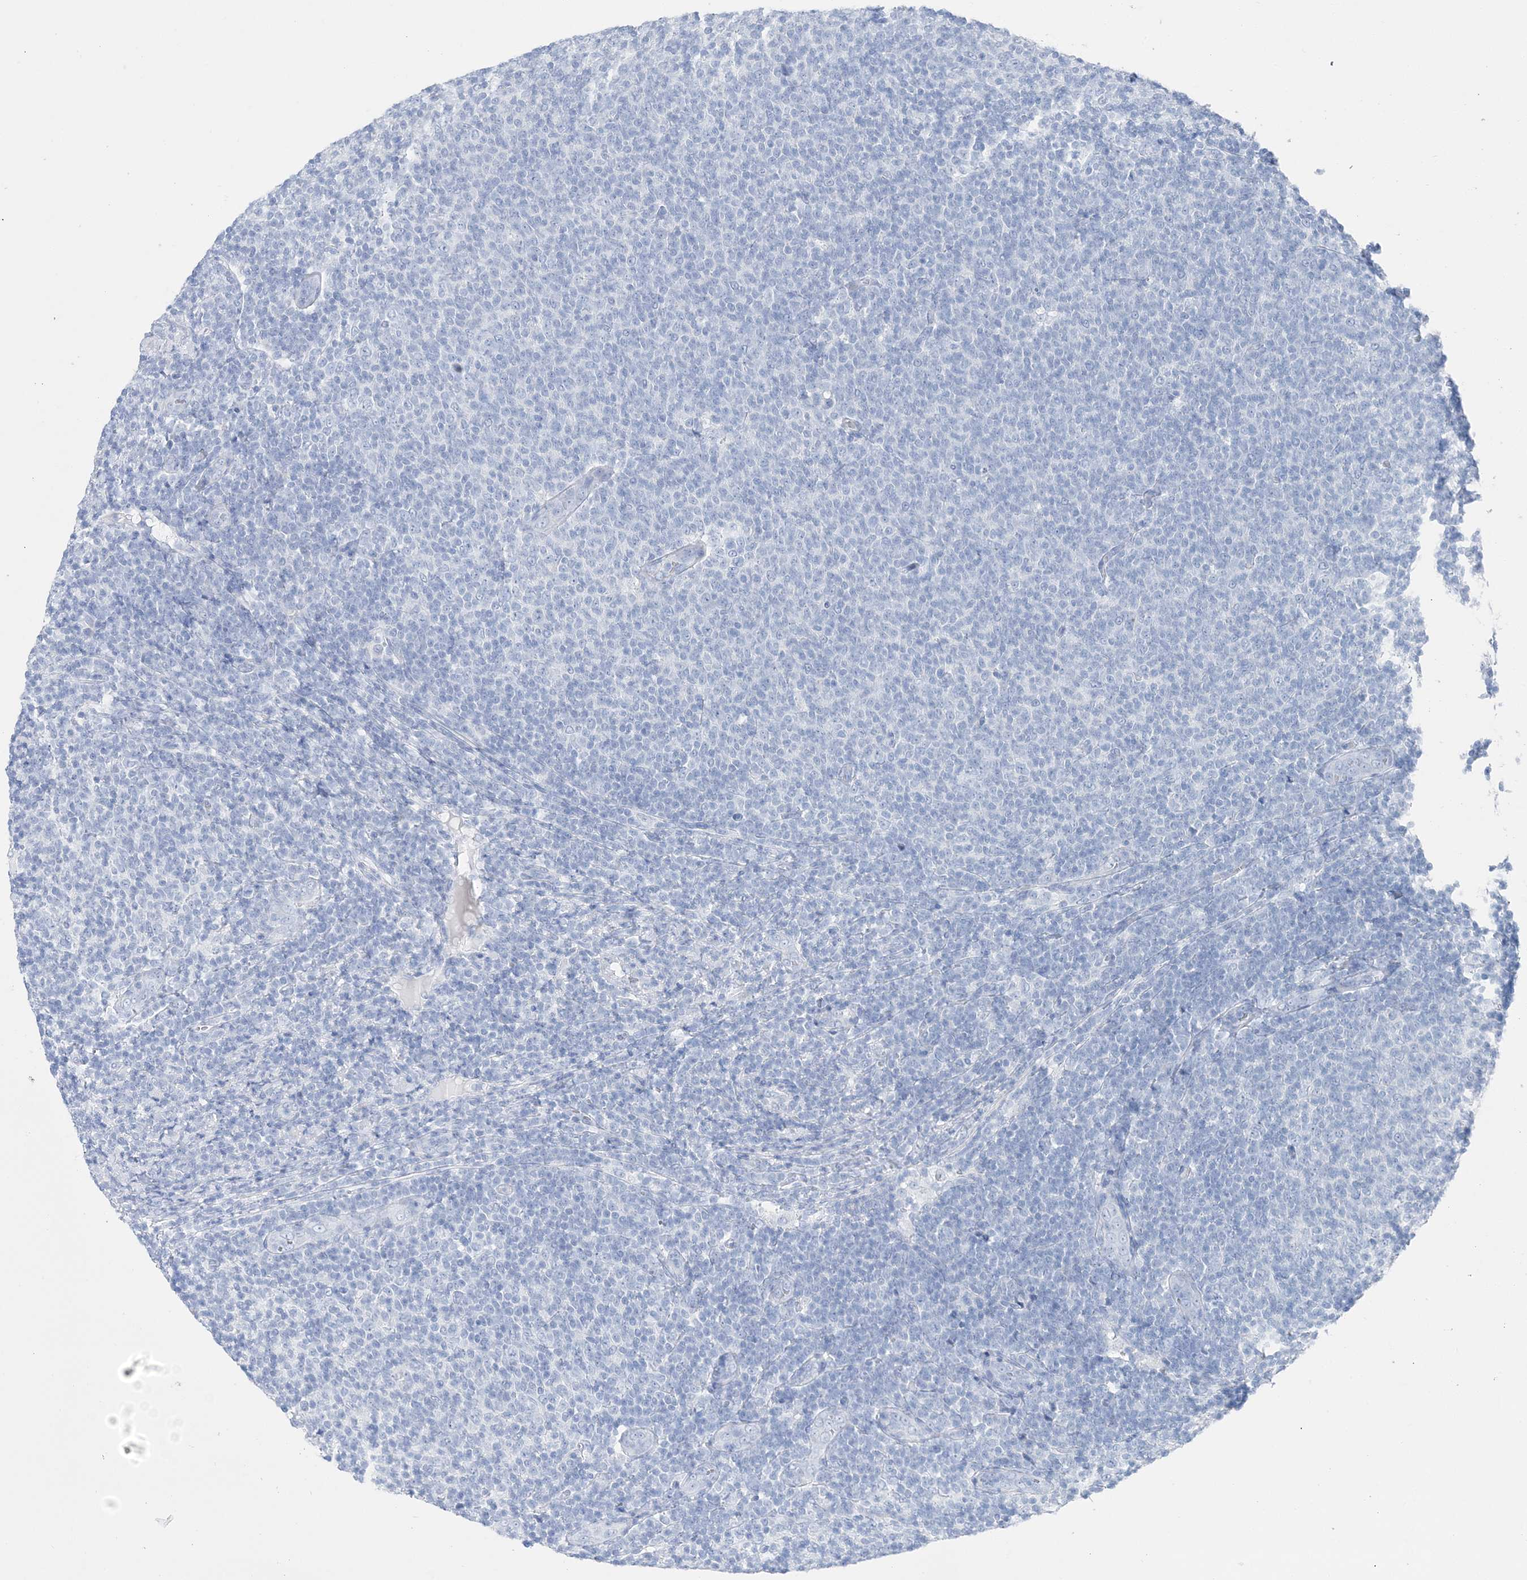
{"staining": {"intensity": "negative", "quantity": "none", "location": "none"}, "tissue": "lymphoma", "cell_type": "Tumor cells", "image_type": "cancer", "snomed": [{"axis": "morphology", "description": "Malignant lymphoma, non-Hodgkin's type, Low grade"}, {"axis": "topography", "description": "Lymph node"}], "caption": "High power microscopy image of an IHC micrograph of lymphoma, revealing no significant staining in tumor cells.", "gene": "TSPYL6", "patient": {"sex": "male", "age": 66}}